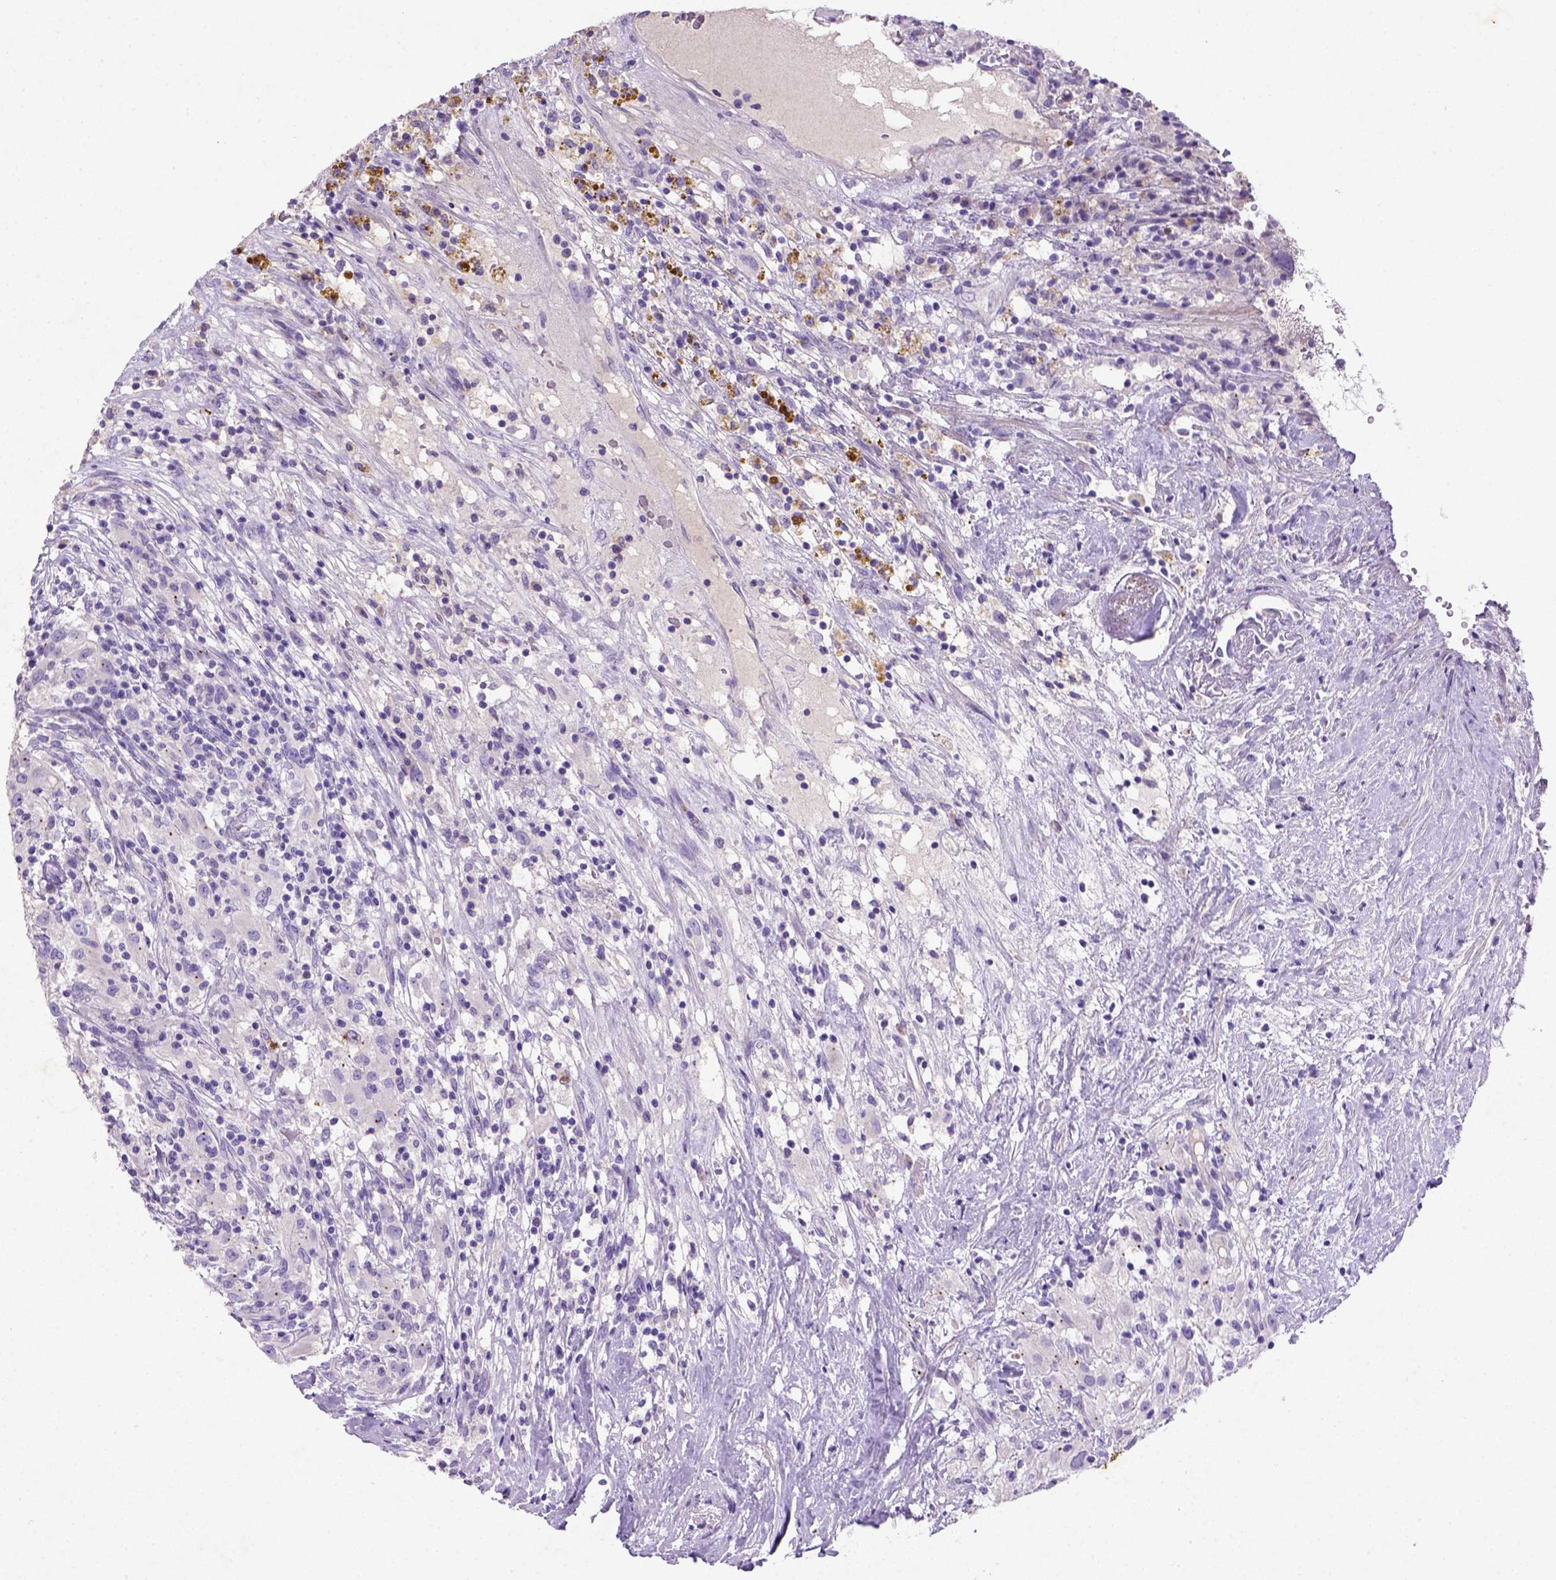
{"staining": {"intensity": "negative", "quantity": "none", "location": "none"}, "tissue": "renal cancer", "cell_type": "Tumor cells", "image_type": "cancer", "snomed": [{"axis": "morphology", "description": "Adenocarcinoma, NOS"}, {"axis": "topography", "description": "Kidney"}], "caption": "A micrograph of adenocarcinoma (renal) stained for a protein exhibits no brown staining in tumor cells.", "gene": "NUDT2", "patient": {"sex": "female", "age": 67}}